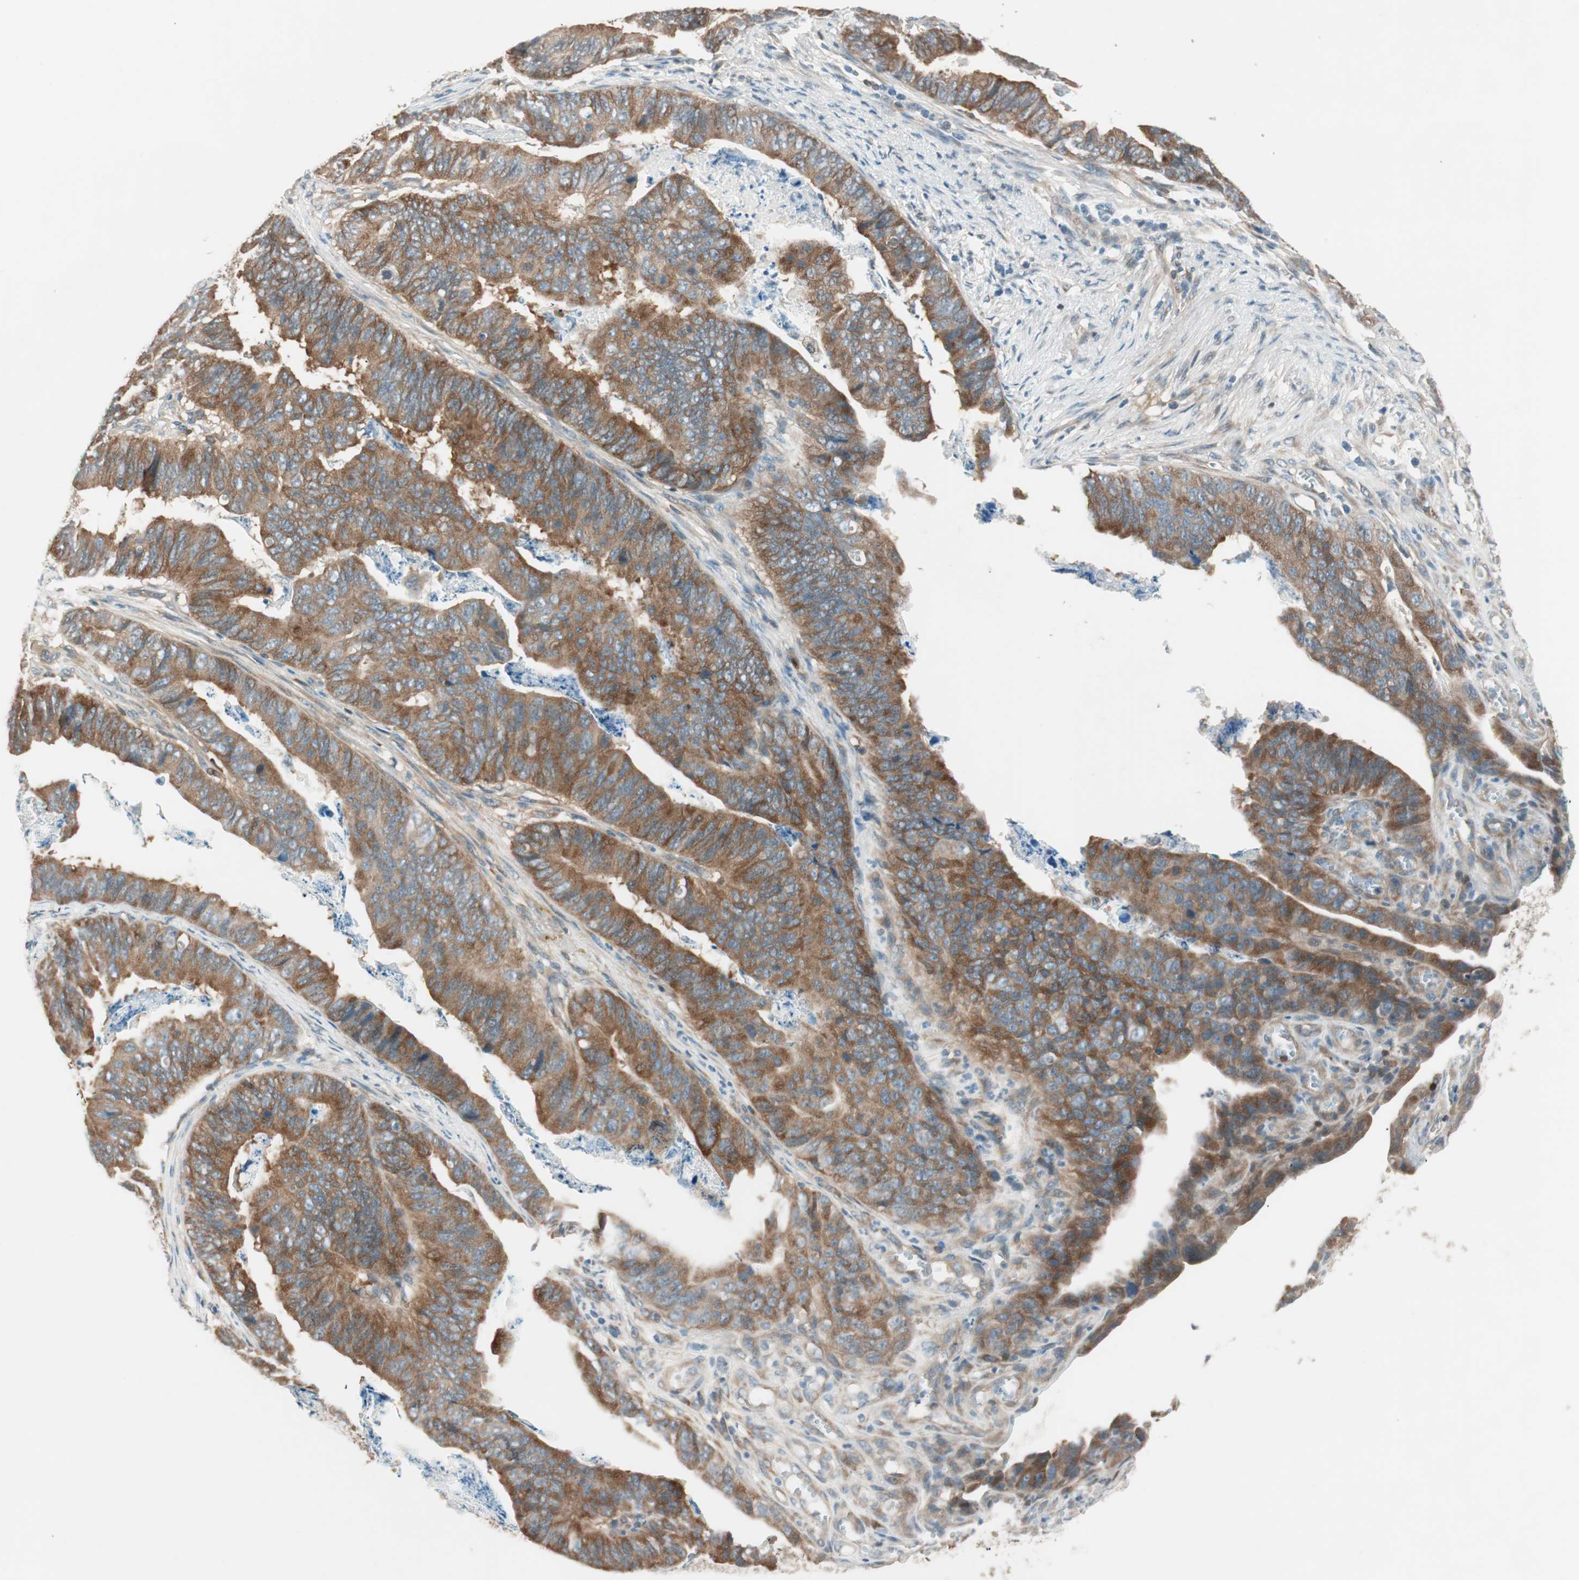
{"staining": {"intensity": "strong", "quantity": ">75%", "location": "cytoplasmic/membranous"}, "tissue": "stomach cancer", "cell_type": "Tumor cells", "image_type": "cancer", "snomed": [{"axis": "morphology", "description": "Adenocarcinoma, NOS"}, {"axis": "topography", "description": "Stomach, lower"}], "caption": "A photomicrograph of human stomach cancer stained for a protein demonstrates strong cytoplasmic/membranous brown staining in tumor cells. The staining is performed using DAB (3,3'-diaminobenzidine) brown chromogen to label protein expression. The nuclei are counter-stained blue using hematoxylin.", "gene": "BIN1", "patient": {"sex": "male", "age": 77}}